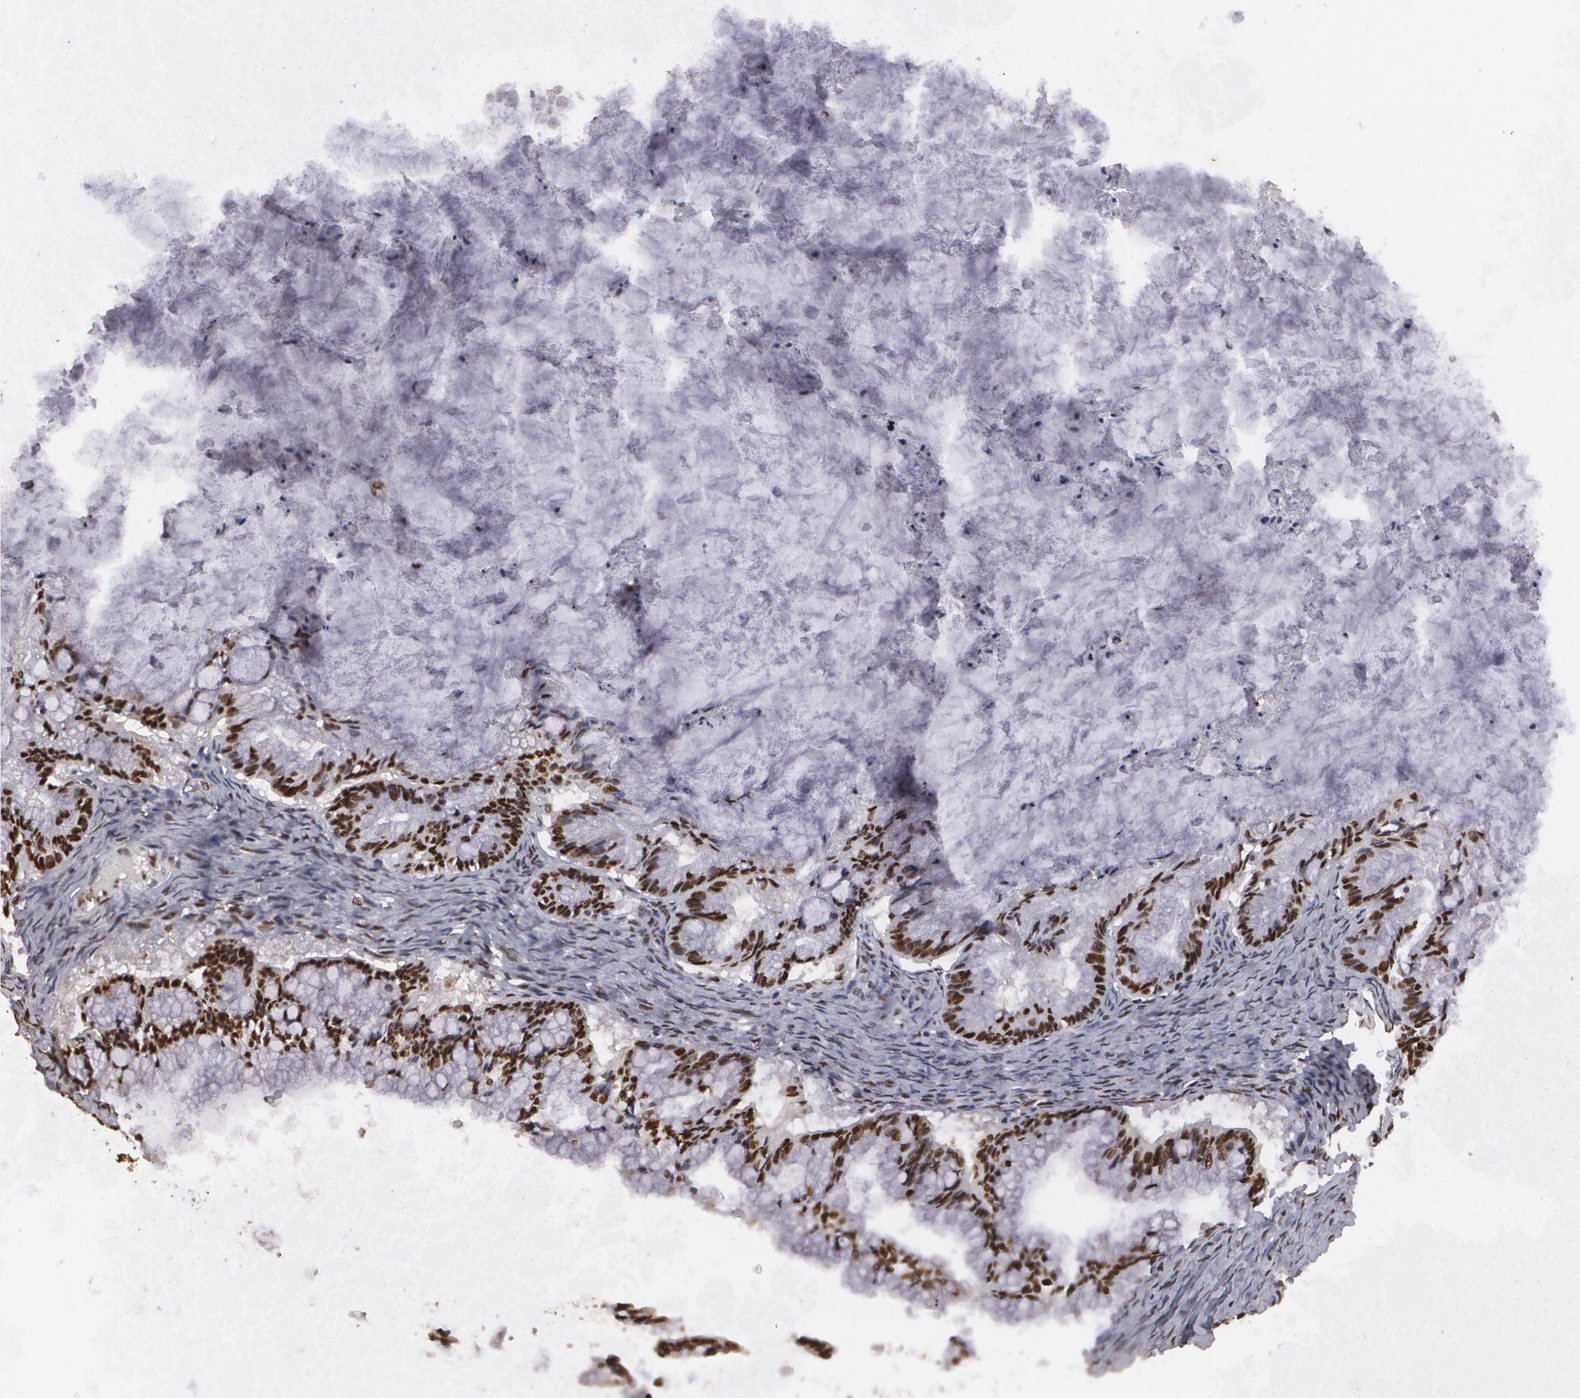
{"staining": {"intensity": "strong", "quantity": ">75%", "location": "nuclear"}, "tissue": "ovarian cancer", "cell_type": "Tumor cells", "image_type": "cancer", "snomed": [{"axis": "morphology", "description": "Cystadenocarcinoma, mucinous, NOS"}, {"axis": "topography", "description": "Ovary"}], "caption": "A histopathology image of human ovarian mucinous cystadenocarcinoma stained for a protein exhibits strong nuclear brown staining in tumor cells.", "gene": "RCOR1", "patient": {"sex": "female", "age": 57}}